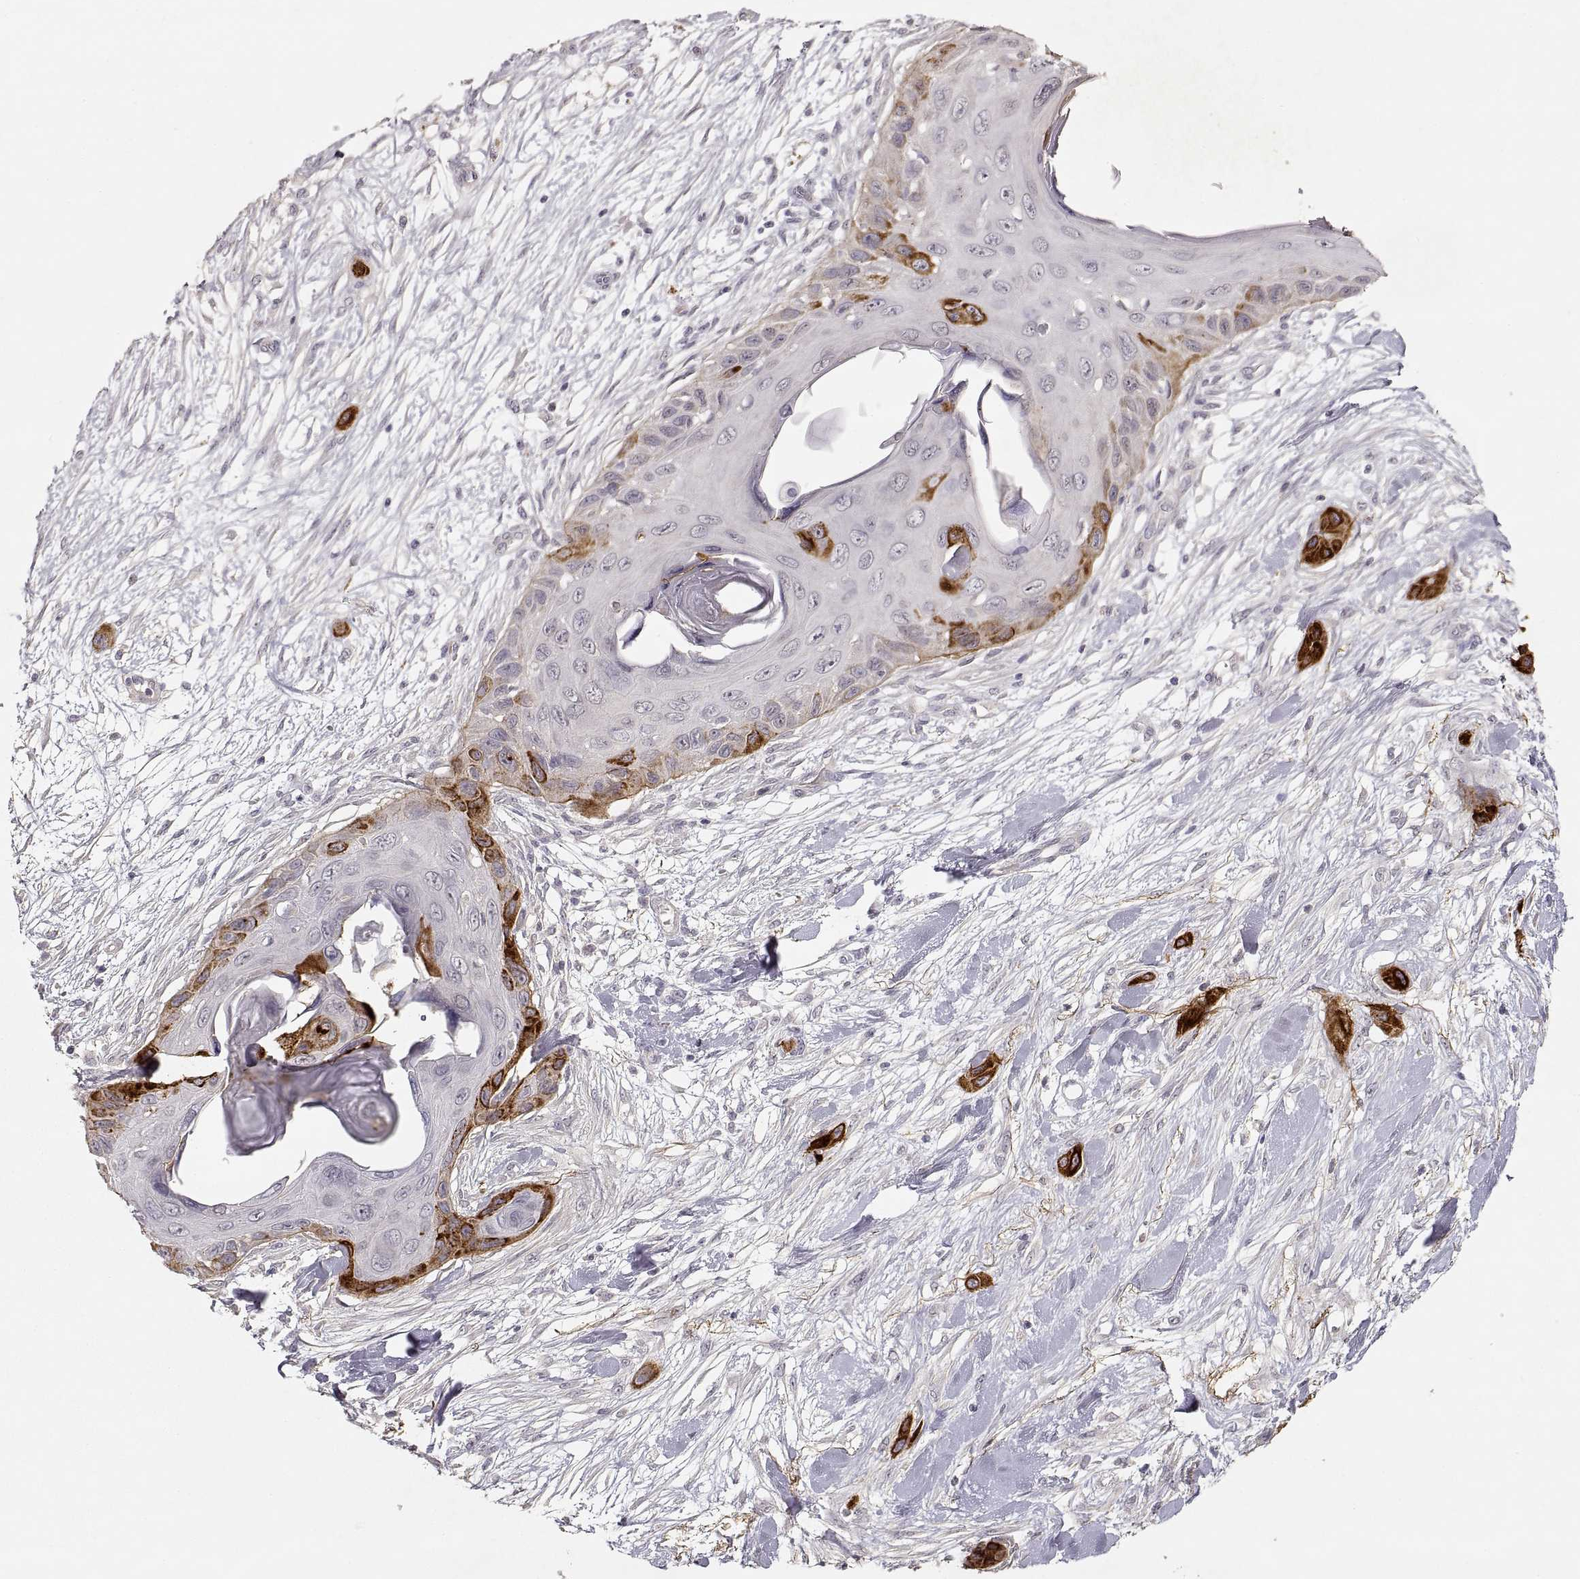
{"staining": {"intensity": "strong", "quantity": "<25%", "location": "cytoplasmic/membranous"}, "tissue": "skin cancer", "cell_type": "Tumor cells", "image_type": "cancer", "snomed": [{"axis": "morphology", "description": "Squamous cell carcinoma, NOS"}, {"axis": "topography", "description": "Skin"}], "caption": "Brown immunohistochemical staining in human squamous cell carcinoma (skin) shows strong cytoplasmic/membranous staining in approximately <25% of tumor cells.", "gene": "LAMC2", "patient": {"sex": "male", "age": 79}}